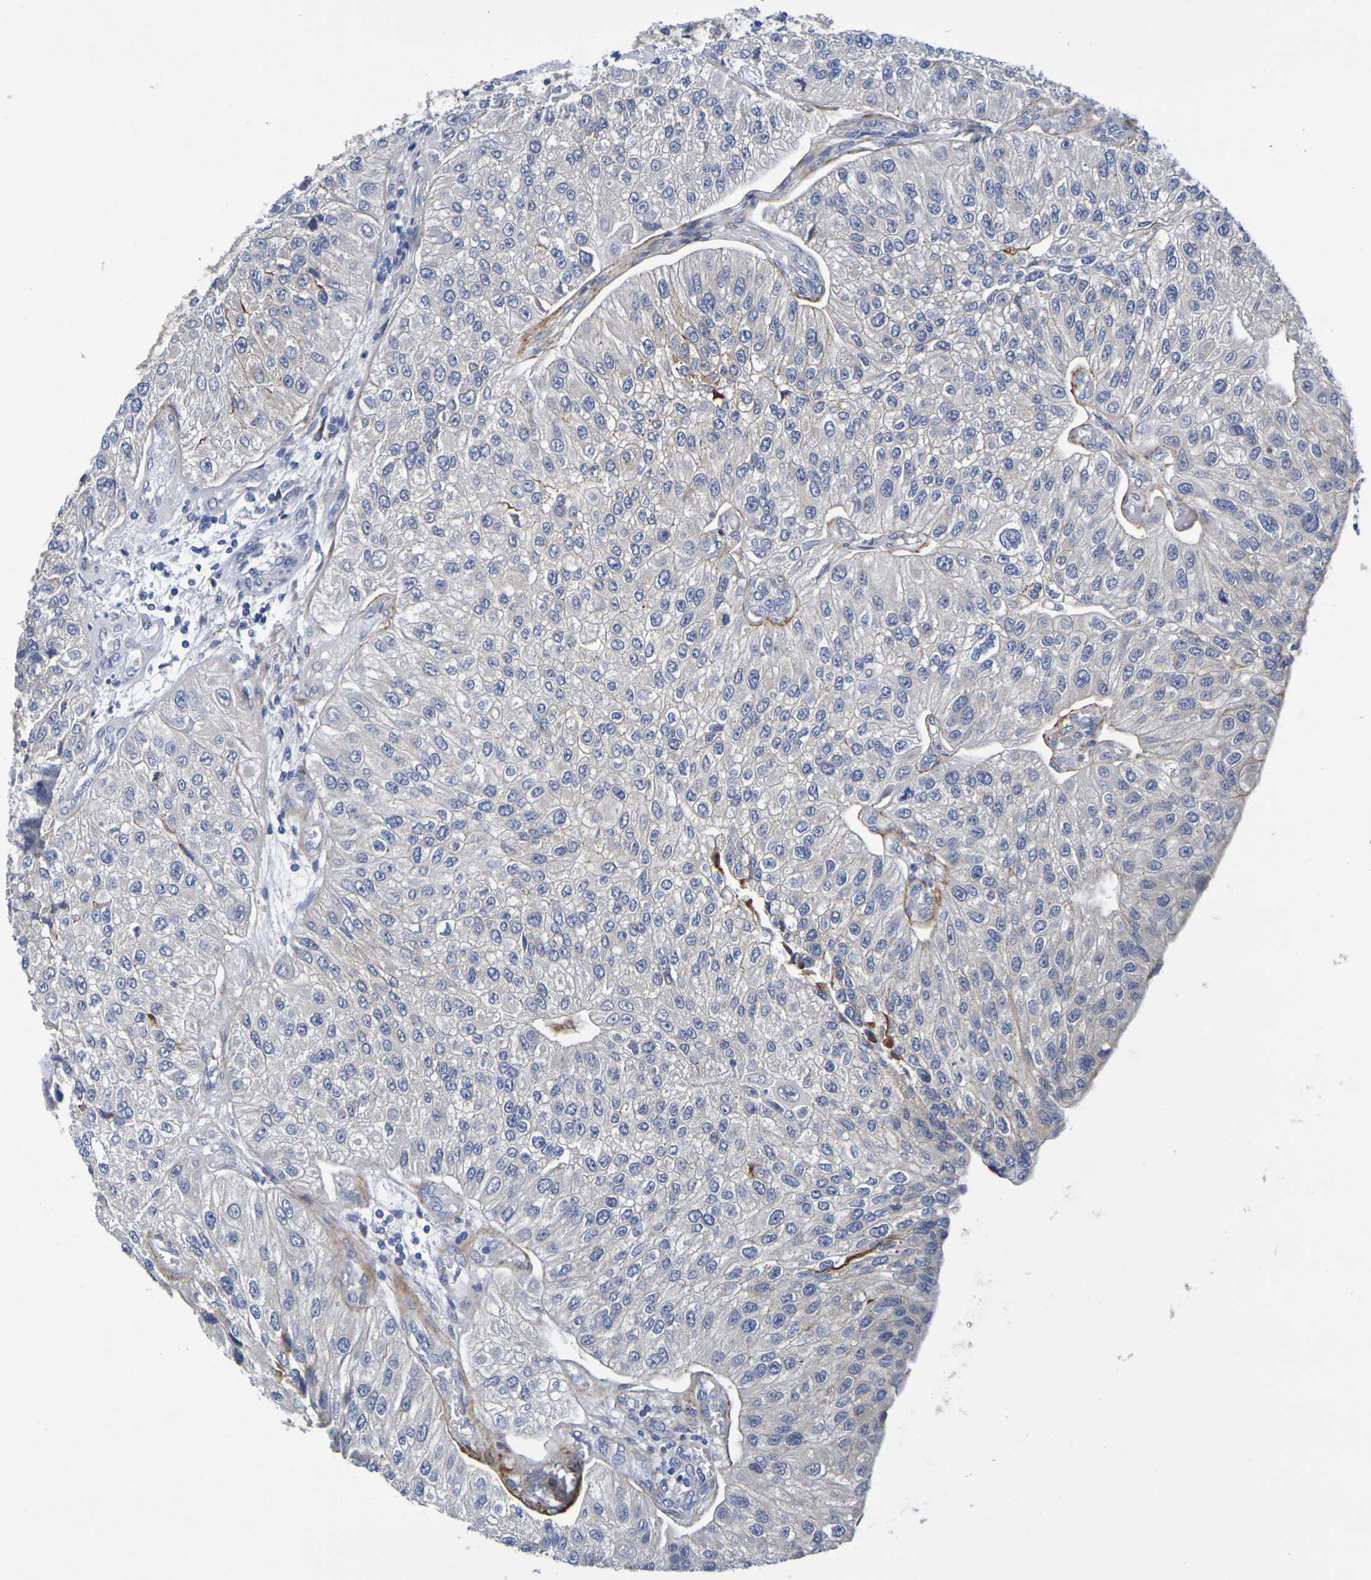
{"staining": {"intensity": "weak", "quantity": "<25%", "location": "cytoplasmic/membranous"}, "tissue": "urothelial cancer", "cell_type": "Tumor cells", "image_type": "cancer", "snomed": [{"axis": "morphology", "description": "Urothelial carcinoma, High grade"}, {"axis": "topography", "description": "Kidney"}, {"axis": "topography", "description": "Urinary bladder"}], "caption": "IHC of human urothelial cancer demonstrates no expression in tumor cells.", "gene": "SDC4", "patient": {"sex": "male", "age": 77}}